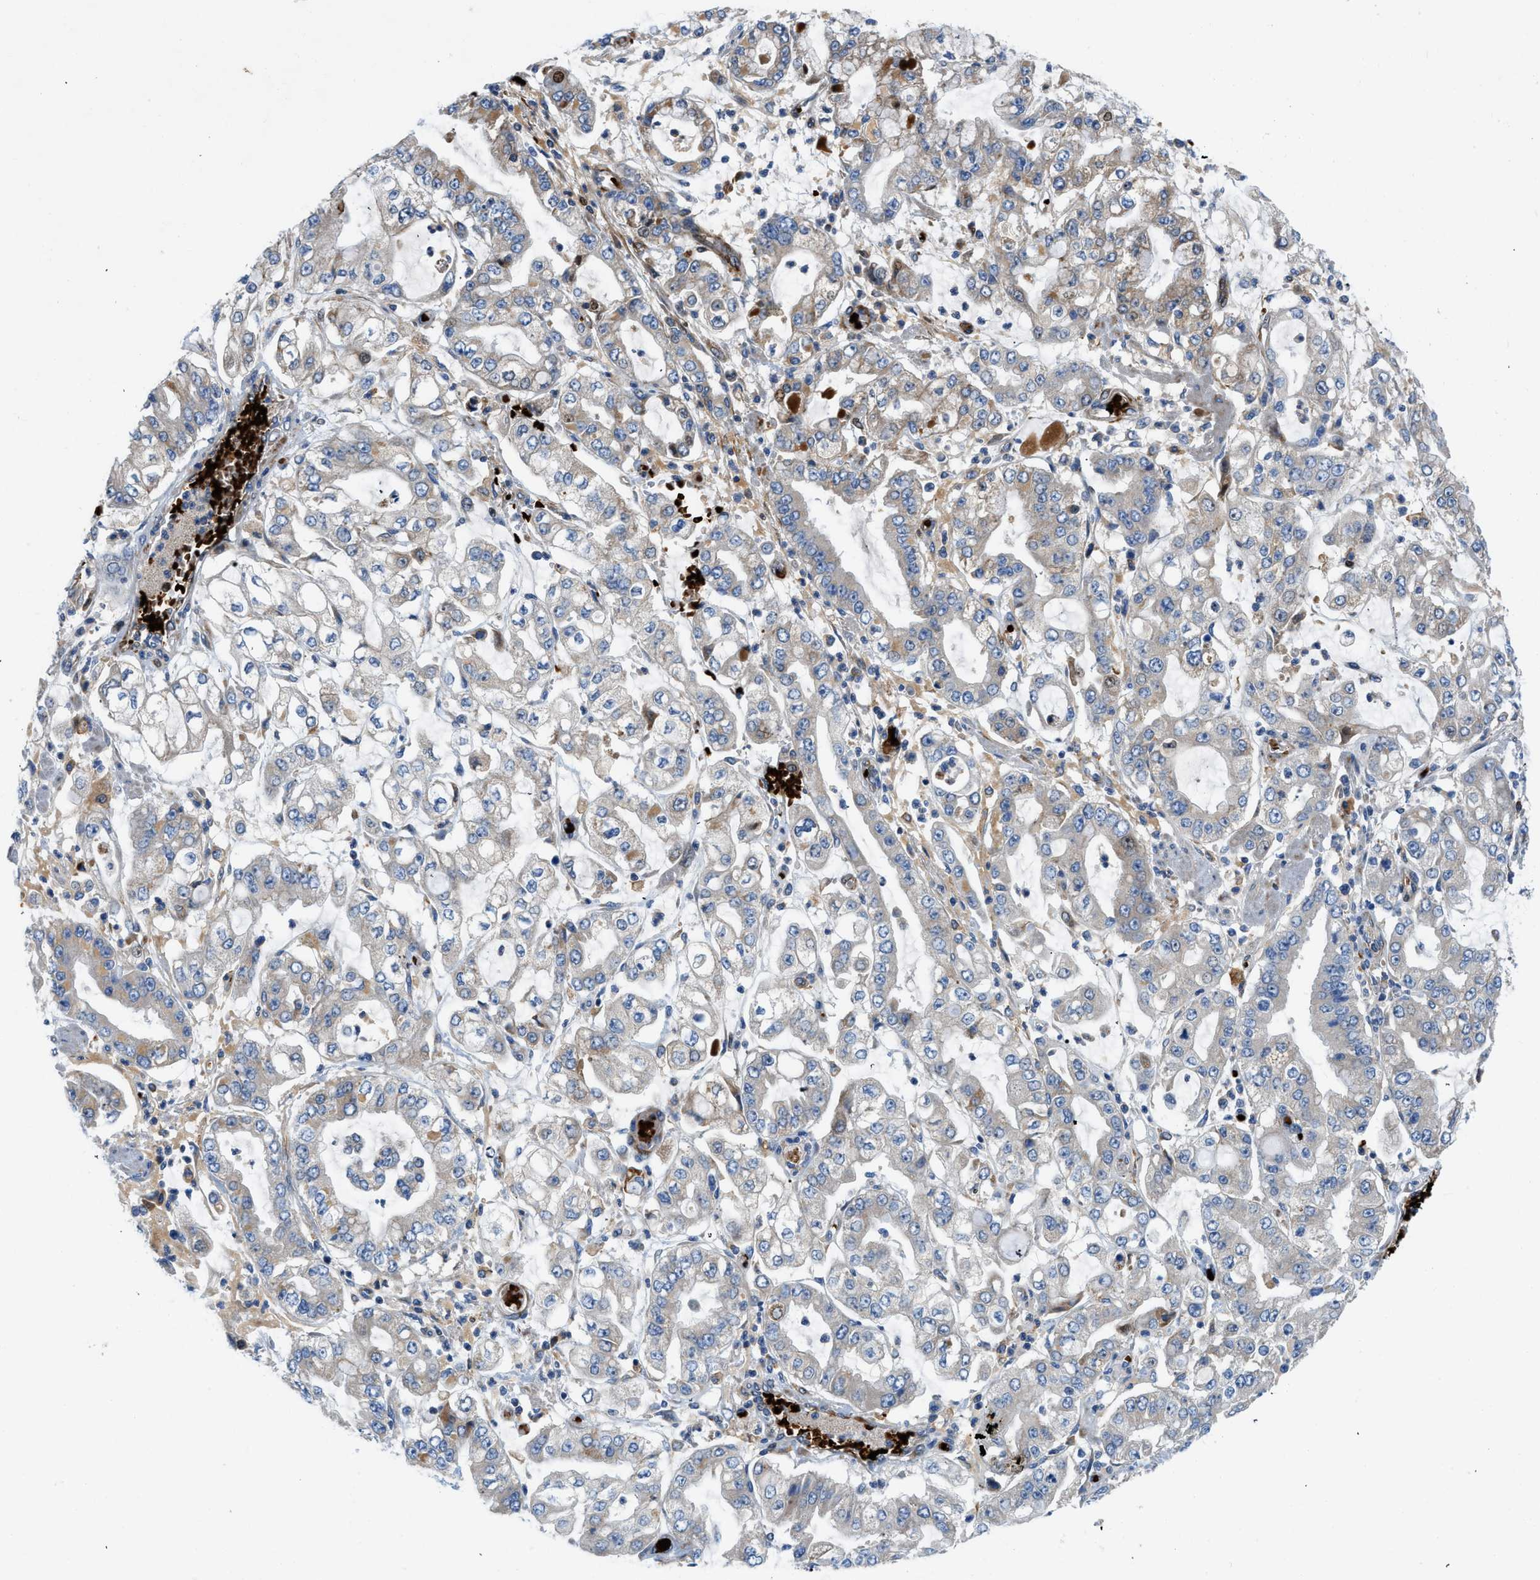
{"staining": {"intensity": "weak", "quantity": "<25%", "location": "cytoplasmic/membranous"}, "tissue": "stomach cancer", "cell_type": "Tumor cells", "image_type": "cancer", "snomed": [{"axis": "morphology", "description": "Adenocarcinoma, NOS"}, {"axis": "topography", "description": "Stomach"}], "caption": "Image shows no significant protein staining in tumor cells of stomach cancer (adenocarcinoma). (DAB (3,3'-diaminobenzidine) immunohistochemistry (IHC), high magnification).", "gene": "ZNF831", "patient": {"sex": "male", "age": 76}}